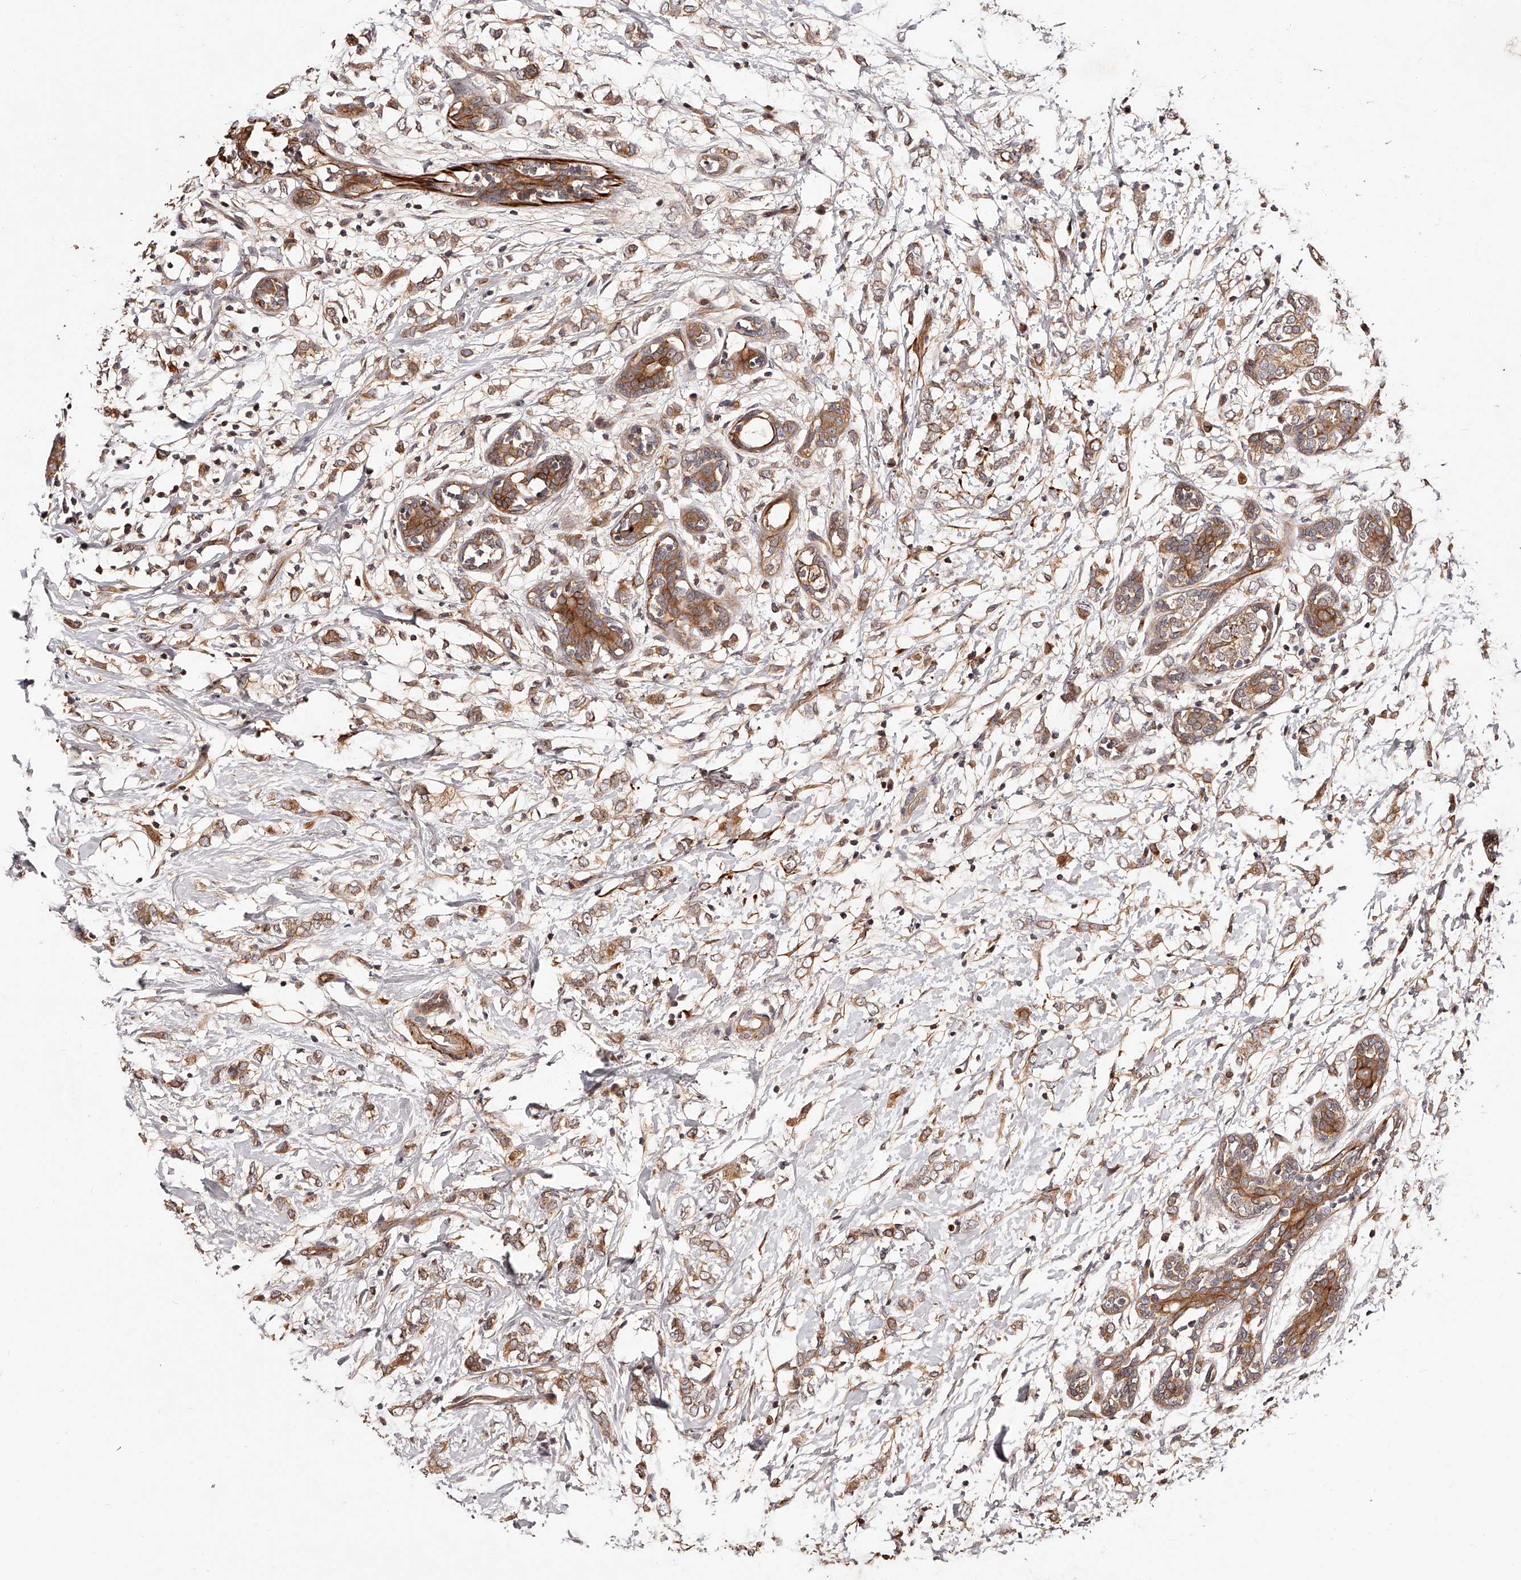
{"staining": {"intensity": "moderate", "quantity": ">75%", "location": "cytoplasmic/membranous"}, "tissue": "breast cancer", "cell_type": "Tumor cells", "image_type": "cancer", "snomed": [{"axis": "morphology", "description": "Normal tissue, NOS"}, {"axis": "morphology", "description": "Lobular carcinoma"}, {"axis": "topography", "description": "Breast"}], "caption": "Tumor cells exhibit medium levels of moderate cytoplasmic/membranous staining in approximately >75% of cells in human breast cancer.", "gene": "CUL7", "patient": {"sex": "female", "age": 47}}